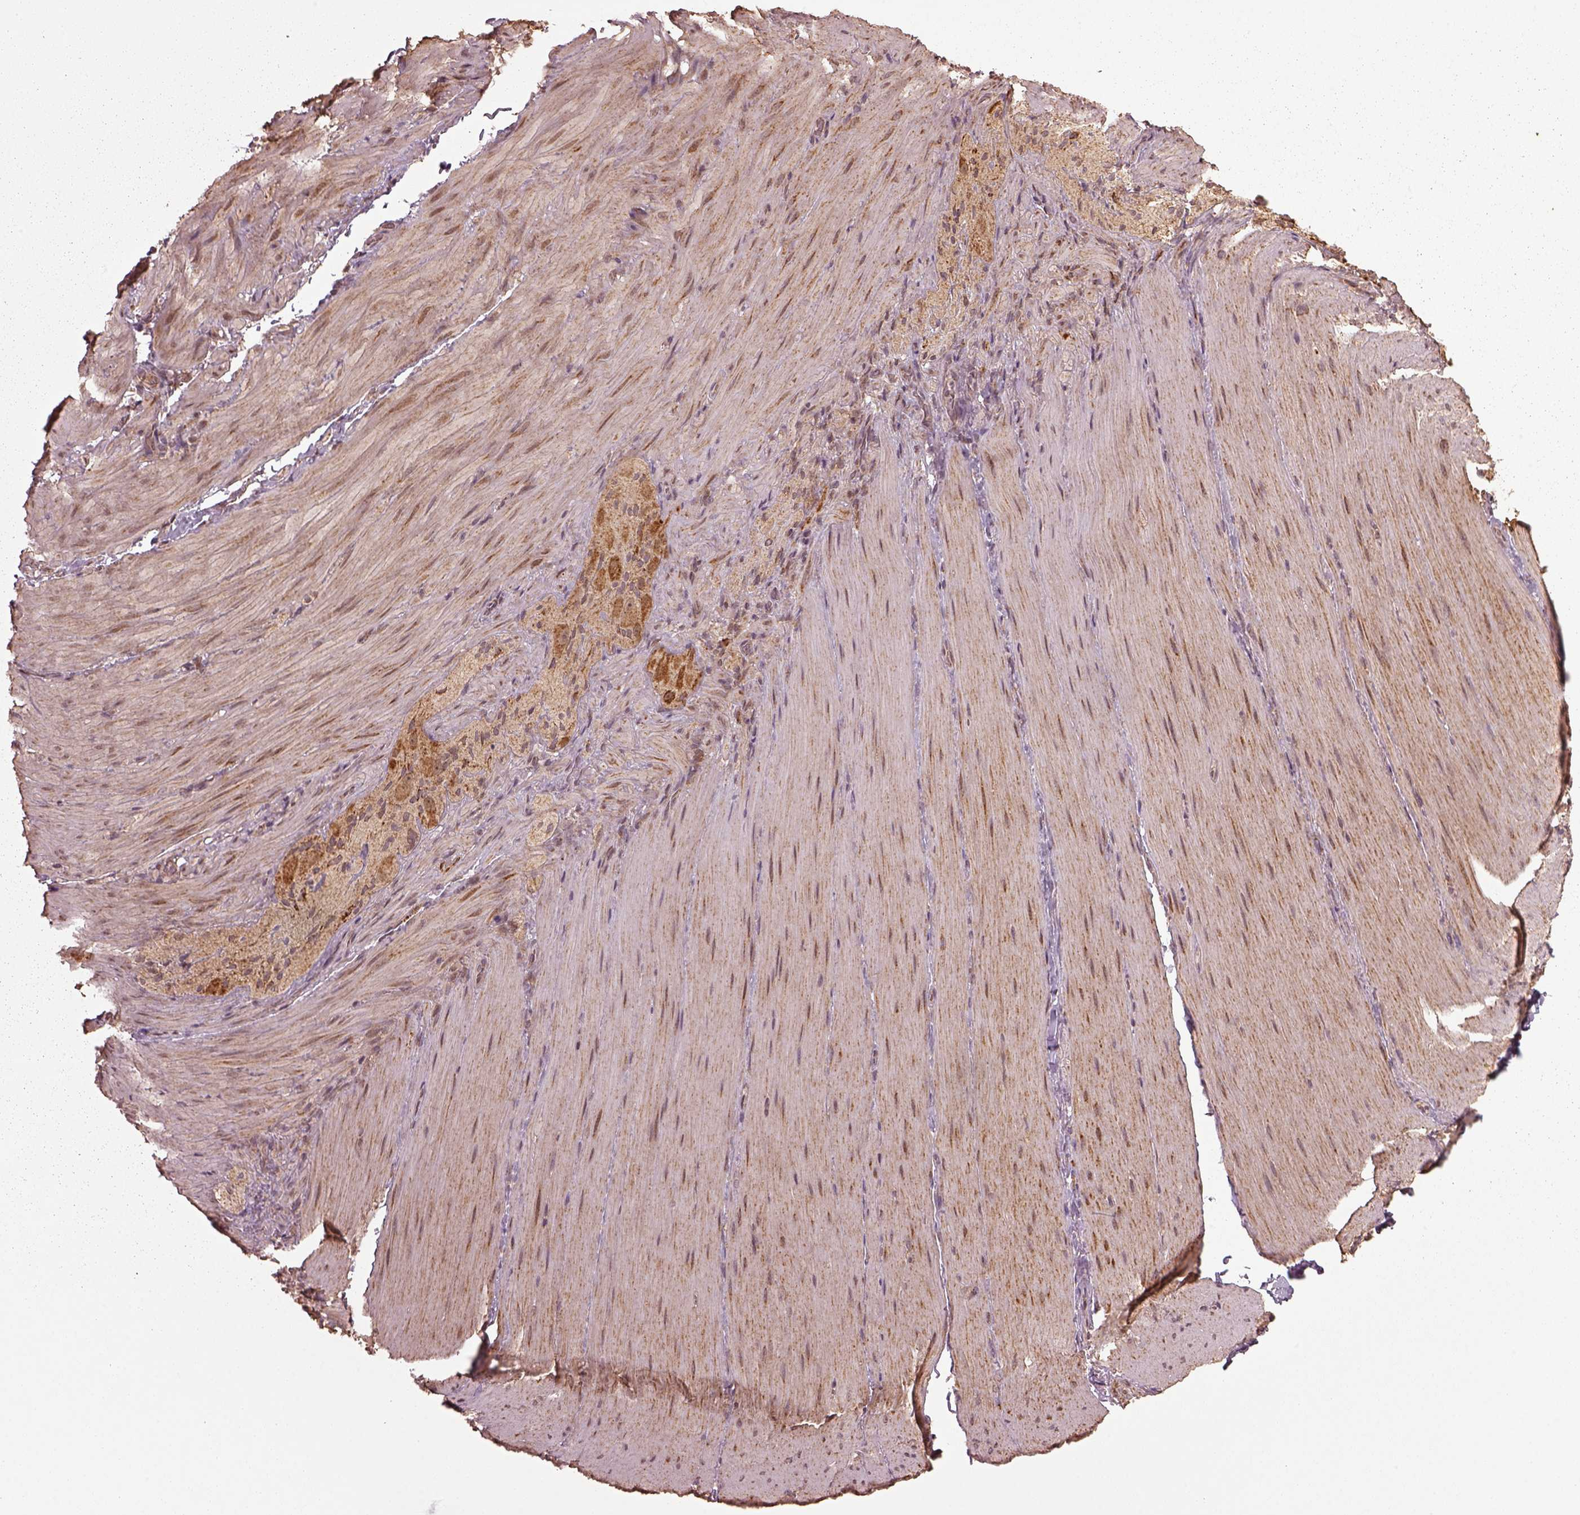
{"staining": {"intensity": "moderate", "quantity": "25%-75%", "location": "cytoplasmic/membranous"}, "tissue": "smooth muscle", "cell_type": "Smooth muscle cells", "image_type": "normal", "snomed": [{"axis": "morphology", "description": "Normal tissue, NOS"}, {"axis": "topography", "description": "Smooth muscle"}, {"axis": "topography", "description": "Colon"}], "caption": "The micrograph shows a brown stain indicating the presence of a protein in the cytoplasmic/membranous of smooth muscle cells in smooth muscle. The staining was performed using DAB (3,3'-diaminobenzidine) to visualize the protein expression in brown, while the nuclei were stained in blue with hematoxylin (Magnification: 20x).", "gene": "SEL1L3", "patient": {"sex": "male", "age": 73}}